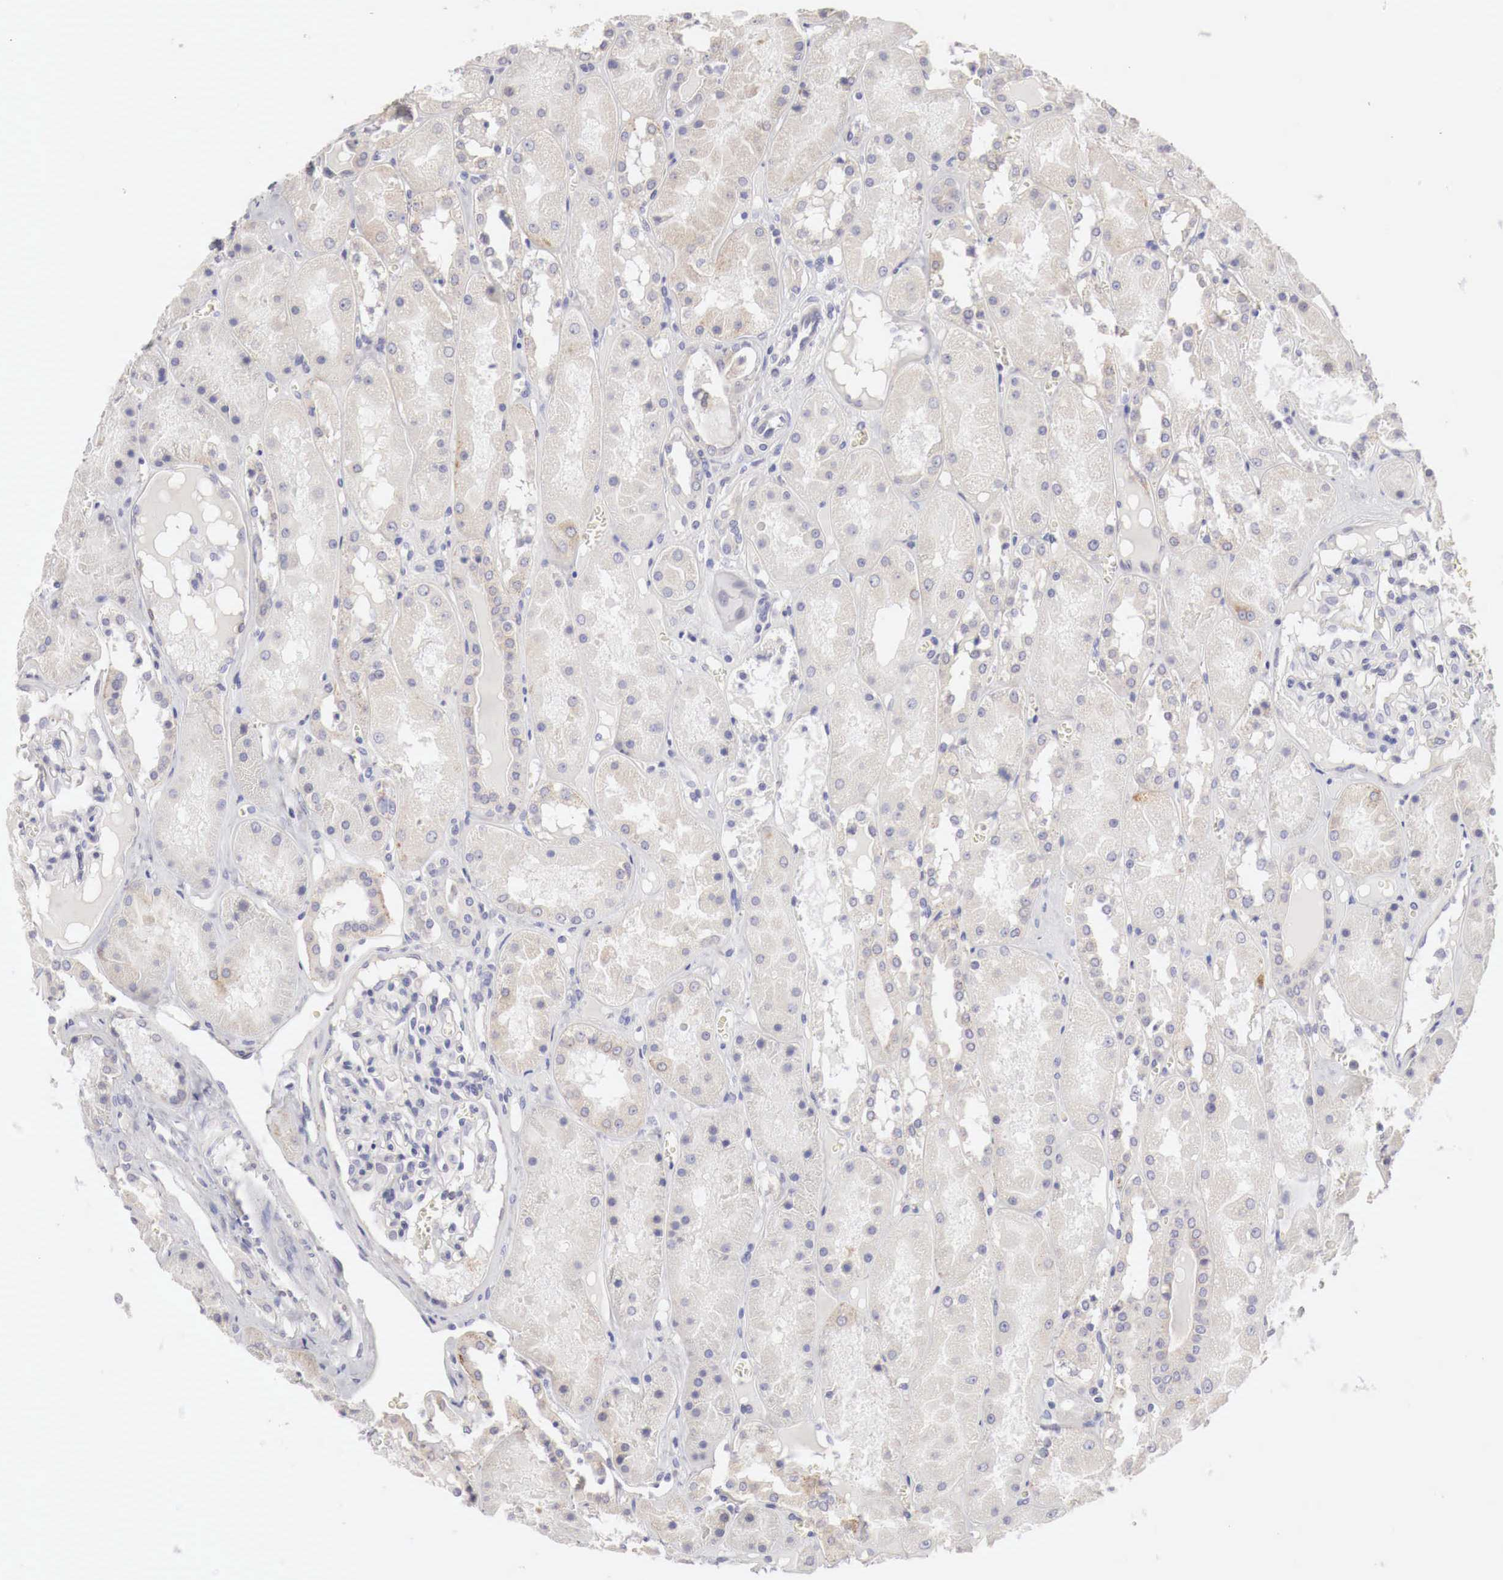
{"staining": {"intensity": "negative", "quantity": "none", "location": "none"}, "tissue": "kidney", "cell_type": "Cells in glomeruli", "image_type": "normal", "snomed": [{"axis": "morphology", "description": "Normal tissue, NOS"}, {"axis": "topography", "description": "Kidney"}], "caption": "Immunohistochemistry (IHC) of unremarkable kidney shows no positivity in cells in glomeruli. Nuclei are stained in blue.", "gene": "NSDHL", "patient": {"sex": "male", "age": 36}}